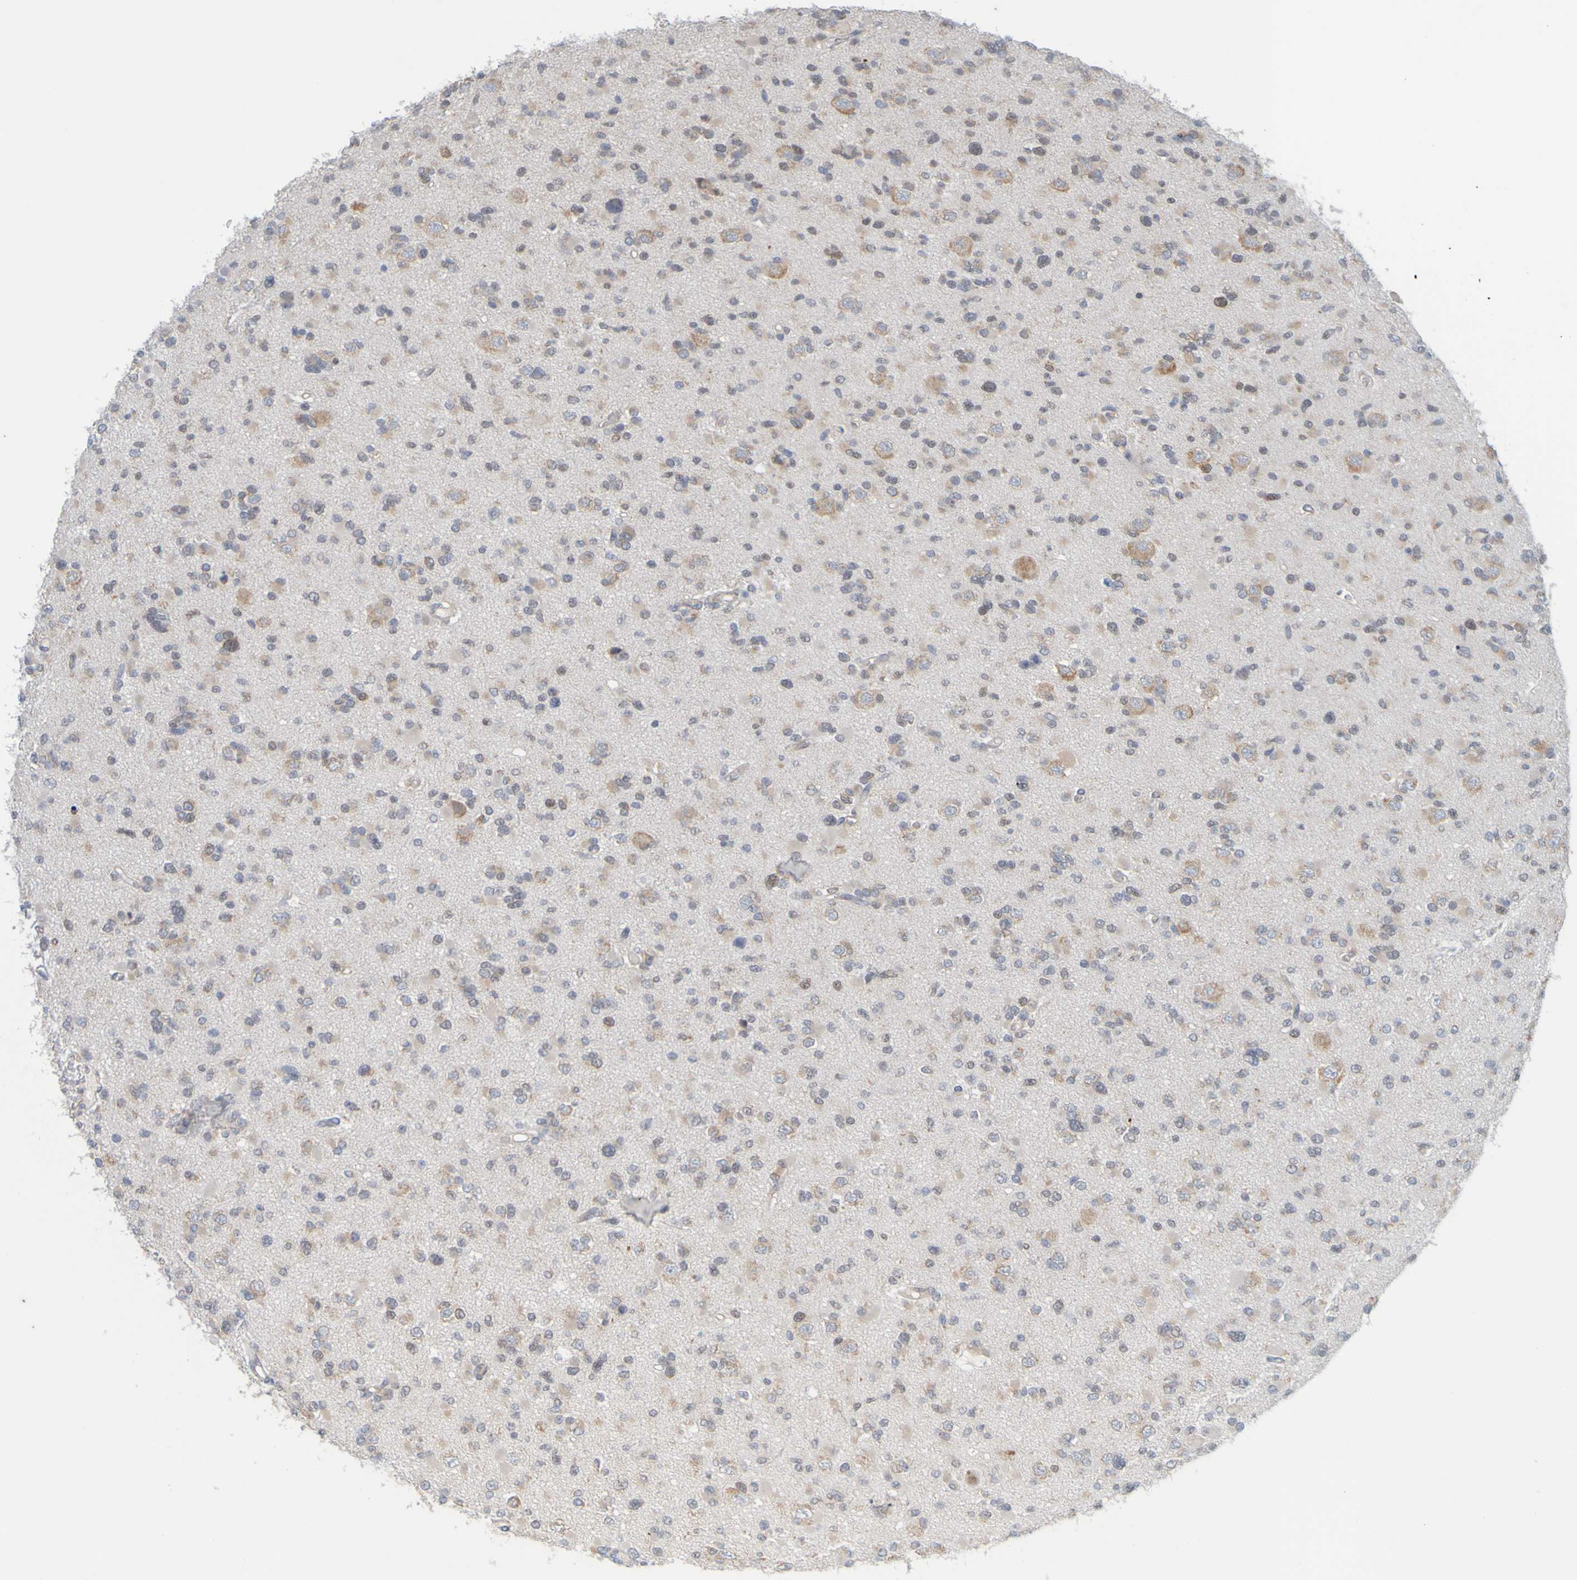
{"staining": {"intensity": "moderate", "quantity": "25%-75%", "location": "cytoplasmic/membranous"}, "tissue": "glioma", "cell_type": "Tumor cells", "image_type": "cancer", "snomed": [{"axis": "morphology", "description": "Glioma, malignant, Low grade"}, {"axis": "topography", "description": "Brain"}], "caption": "DAB immunohistochemical staining of glioma shows moderate cytoplasmic/membranous protein positivity in approximately 25%-75% of tumor cells.", "gene": "MOGS", "patient": {"sex": "female", "age": 22}}